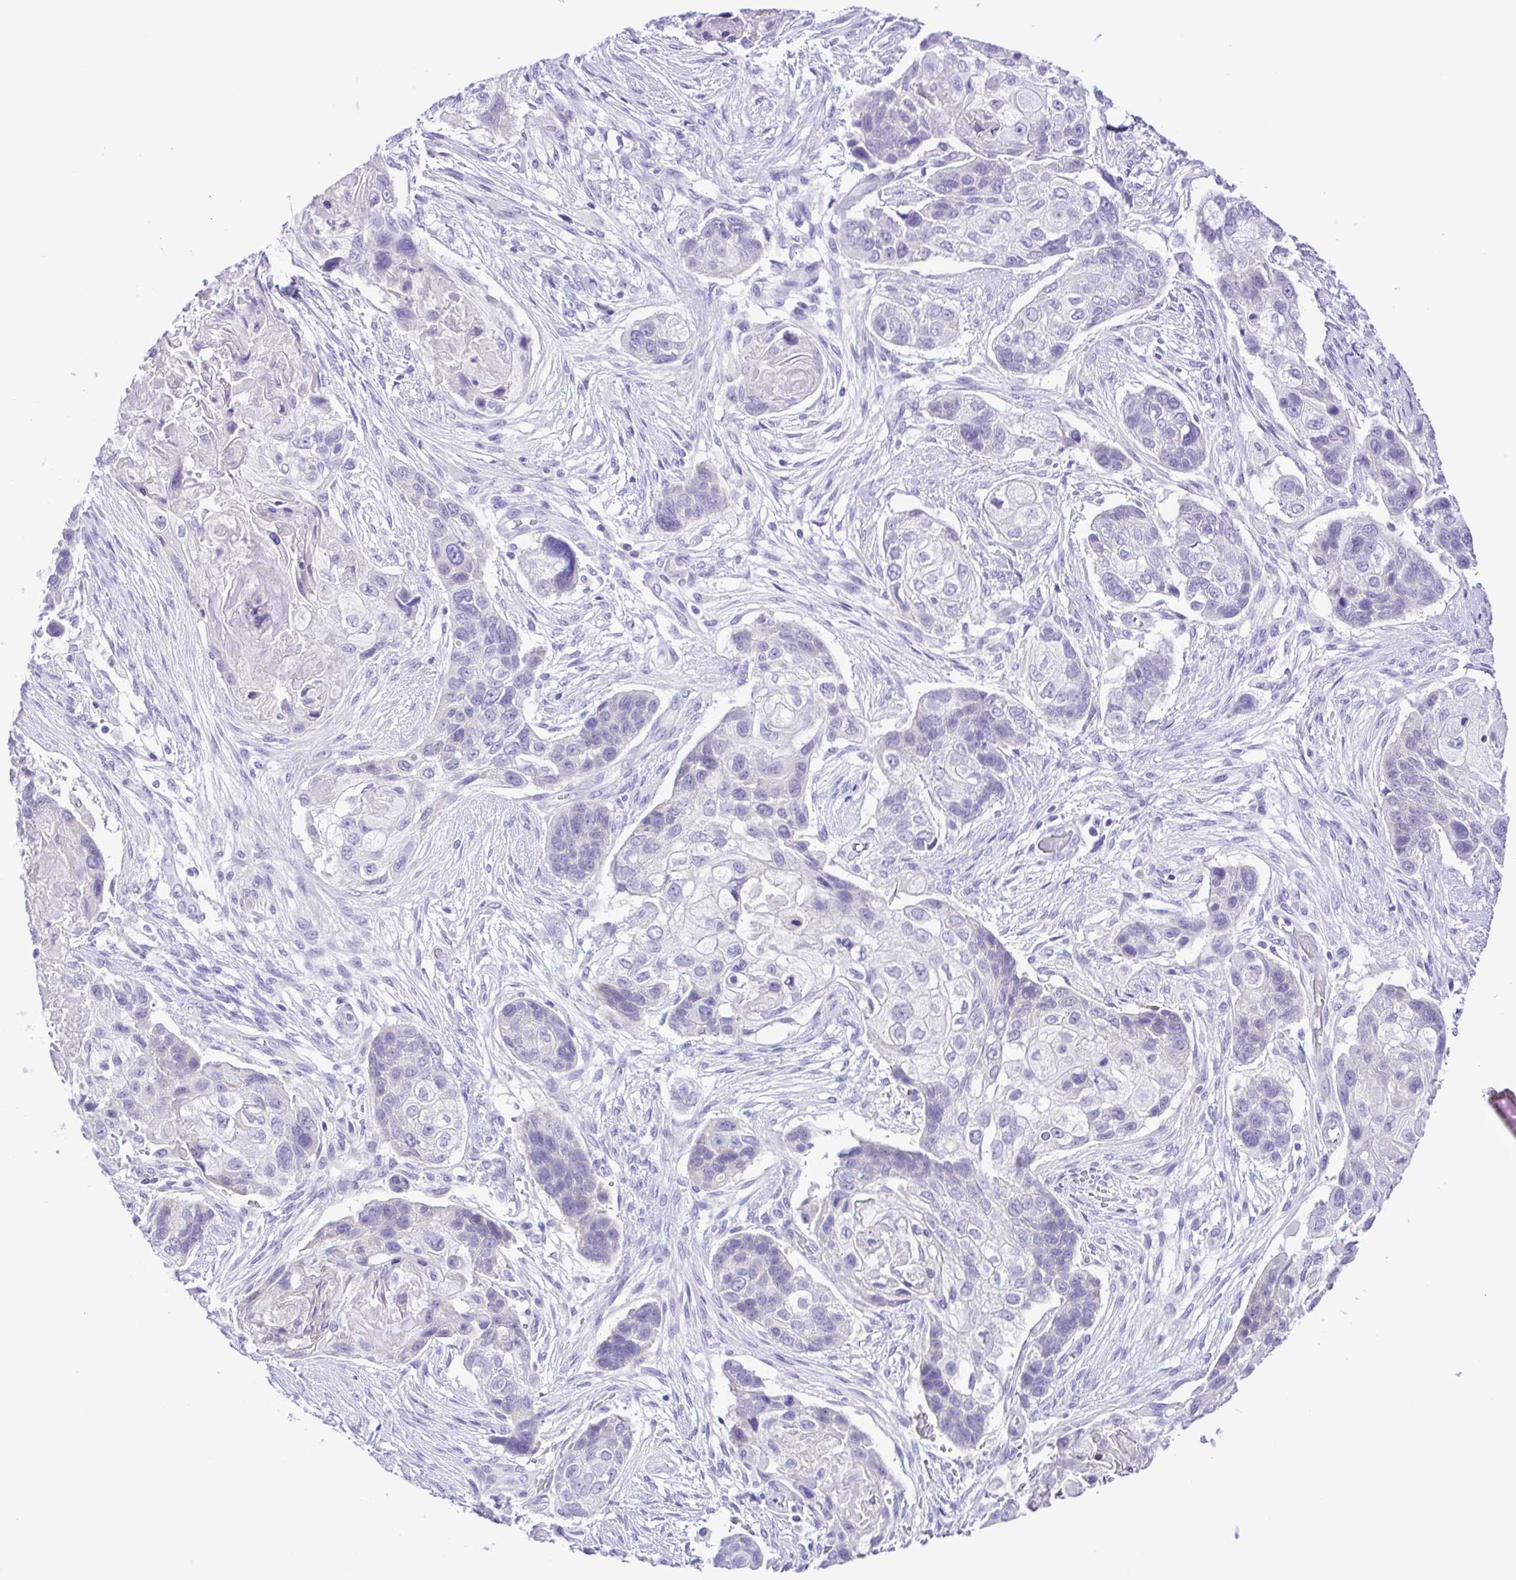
{"staining": {"intensity": "negative", "quantity": "none", "location": "none"}, "tissue": "lung cancer", "cell_type": "Tumor cells", "image_type": "cancer", "snomed": [{"axis": "morphology", "description": "Squamous cell carcinoma, NOS"}, {"axis": "topography", "description": "Lung"}], "caption": "Tumor cells show no significant positivity in lung squamous cell carcinoma. (Stains: DAB (3,3'-diaminobenzidine) immunohistochemistry with hematoxylin counter stain, Microscopy: brightfield microscopy at high magnification).", "gene": "SYT1", "patient": {"sex": "male", "age": 69}}